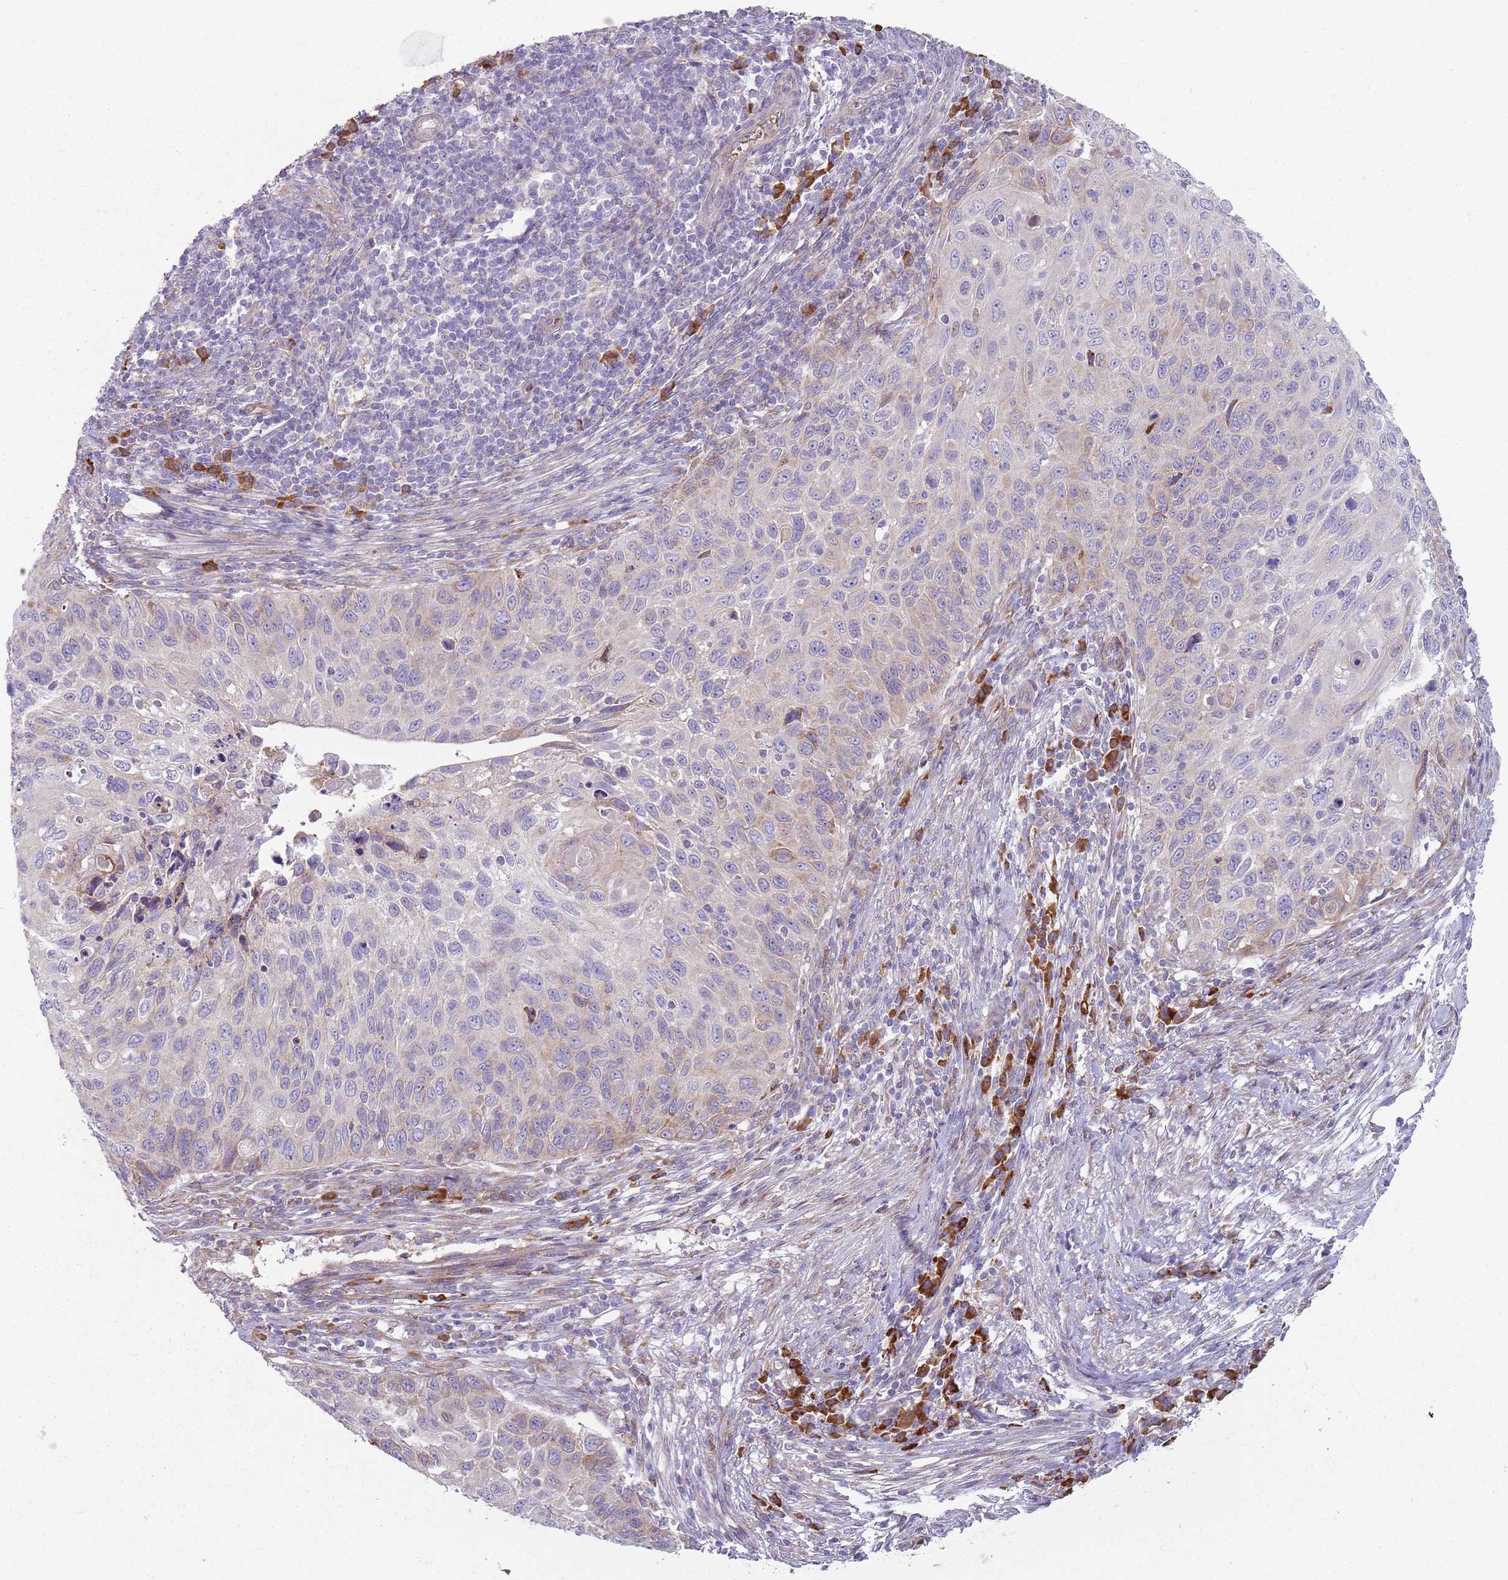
{"staining": {"intensity": "weak", "quantity": "<25%", "location": "cytoplasmic/membranous"}, "tissue": "cervical cancer", "cell_type": "Tumor cells", "image_type": "cancer", "snomed": [{"axis": "morphology", "description": "Squamous cell carcinoma, NOS"}, {"axis": "topography", "description": "Cervix"}], "caption": "Cervical cancer (squamous cell carcinoma) was stained to show a protein in brown. There is no significant positivity in tumor cells.", "gene": "SPATA2", "patient": {"sex": "female", "age": 70}}